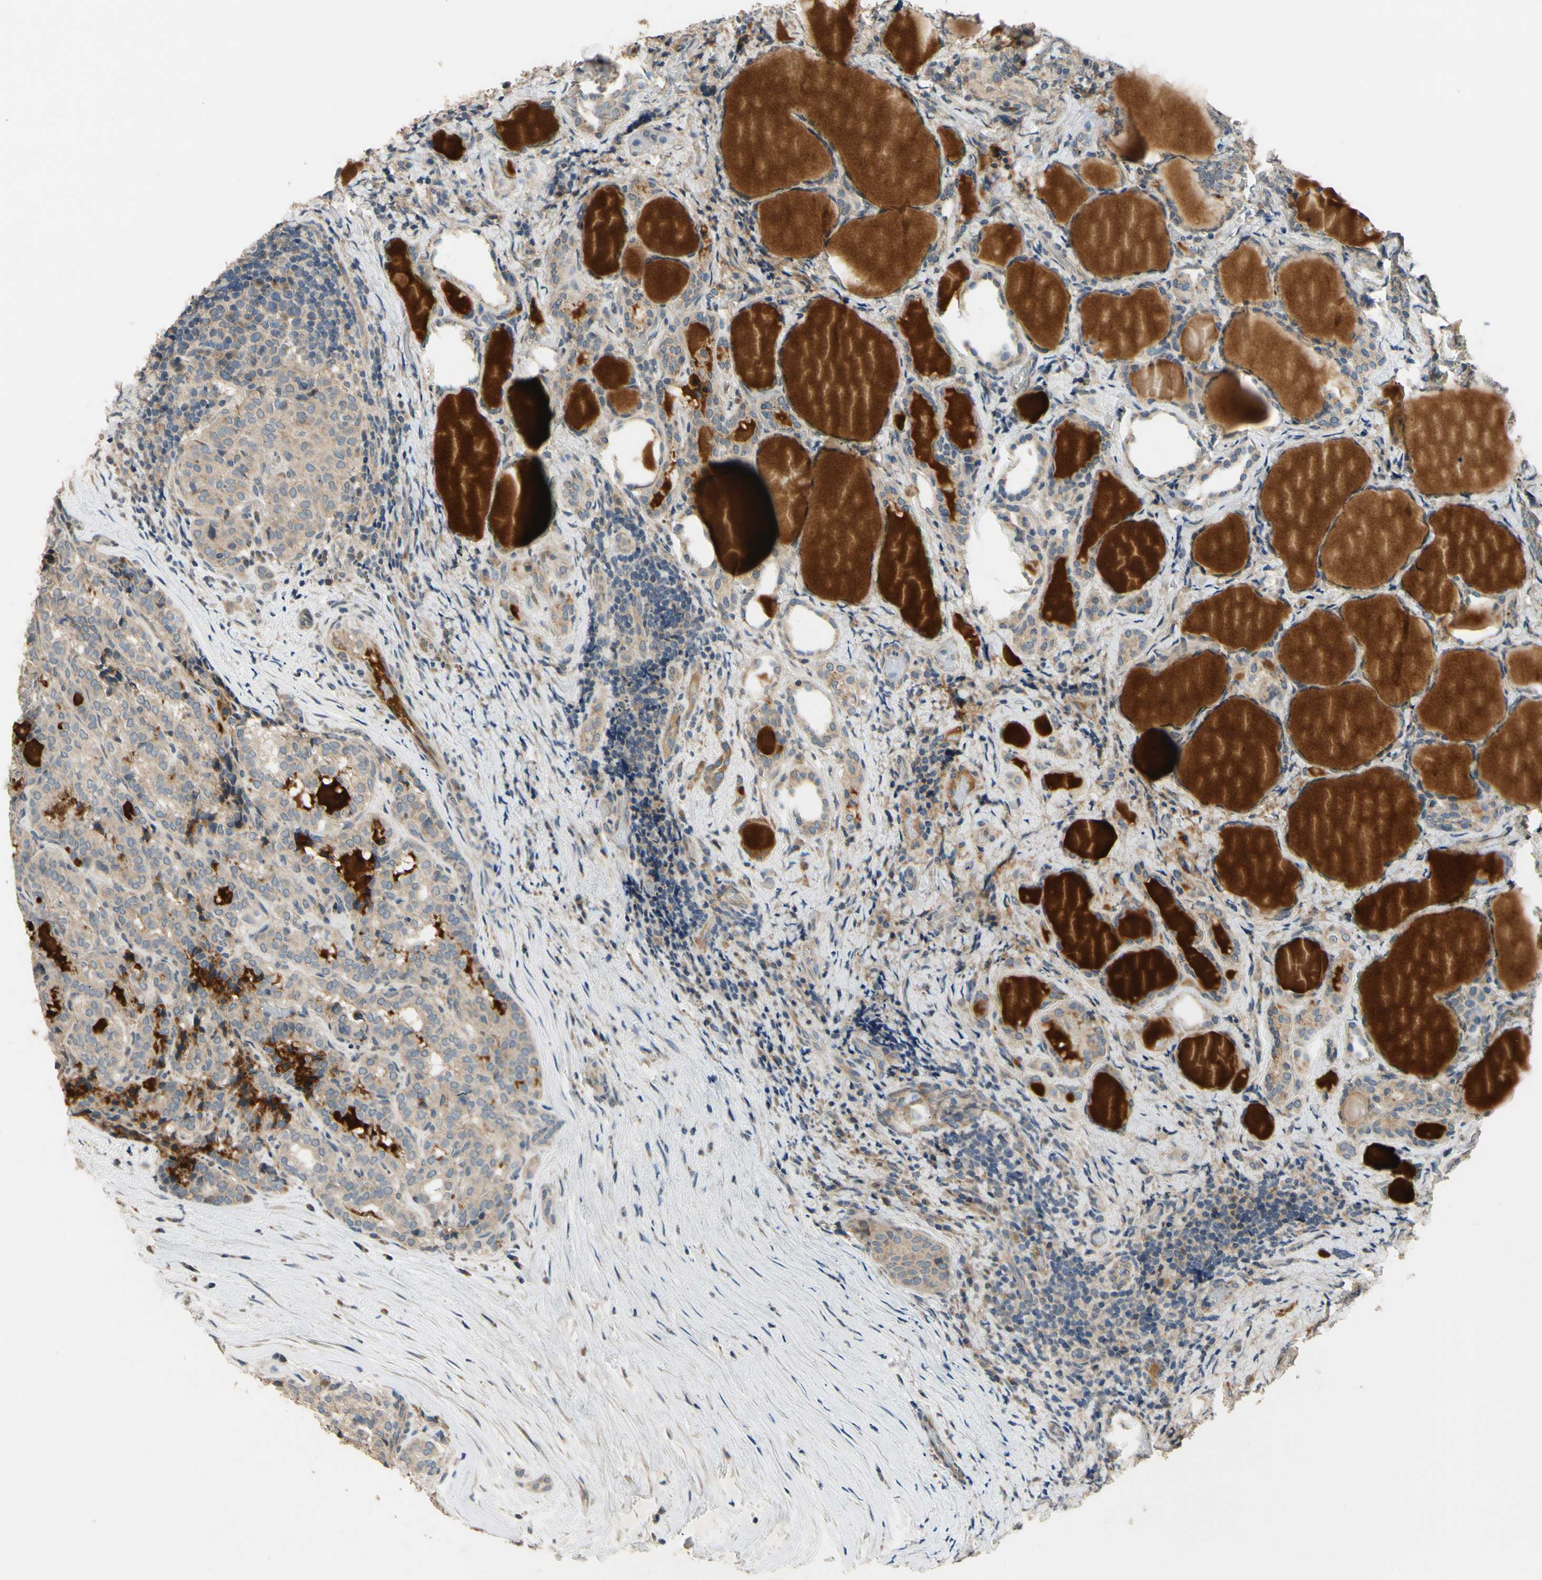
{"staining": {"intensity": "weak", "quantity": "25%-75%", "location": "cytoplasmic/membranous"}, "tissue": "thyroid cancer", "cell_type": "Tumor cells", "image_type": "cancer", "snomed": [{"axis": "morphology", "description": "Normal tissue, NOS"}, {"axis": "morphology", "description": "Papillary adenocarcinoma, NOS"}, {"axis": "topography", "description": "Thyroid gland"}], "caption": "A brown stain labels weak cytoplasmic/membranous staining of a protein in human thyroid cancer tumor cells.", "gene": "ALKBH3", "patient": {"sex": "female", "age": 30}}